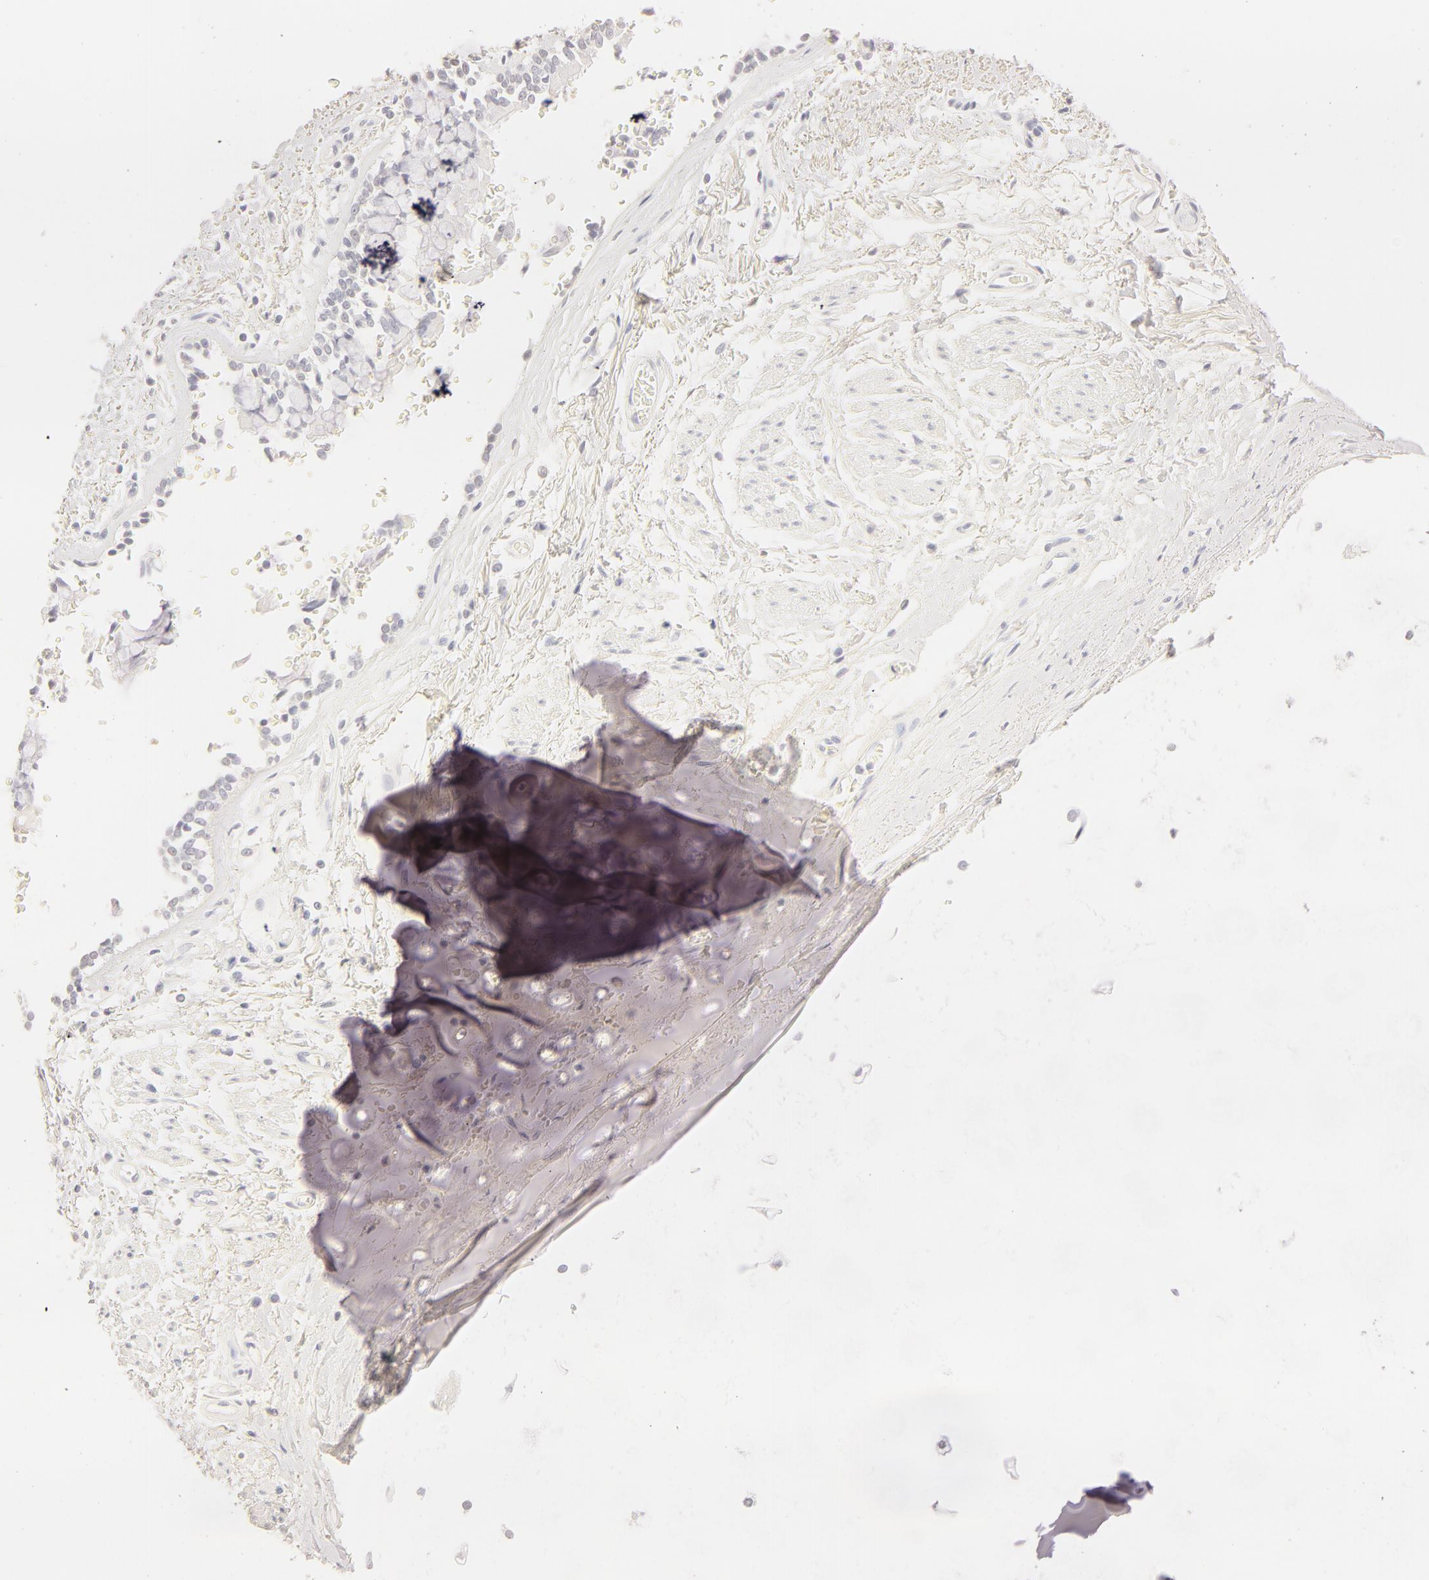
{"staining": {"intensity": "negative", "quantity": "none", "location": "none"}, "tissue": "adipose tissue", "cell_type": "Adipocytes", "image_type": "normal", "snomed": [{"axis": "morphology", "description": "Normal tissue, NOS"}, {"axis": "topography", "description": "Cartilage tissue"}, {"axis": "topography", "description": "Lung"}], "caption": "A high-resolution photomicrograph shows immunohistochemistry staining of benign adipose tissue, which displays no significant staining in adipocytes. The staining is performed using DAB brown chromogen with nuclei counter-stained in using hematoxylin.", "gene": "LGALS7B", "patient": {"sex": "male", "age": 65}}